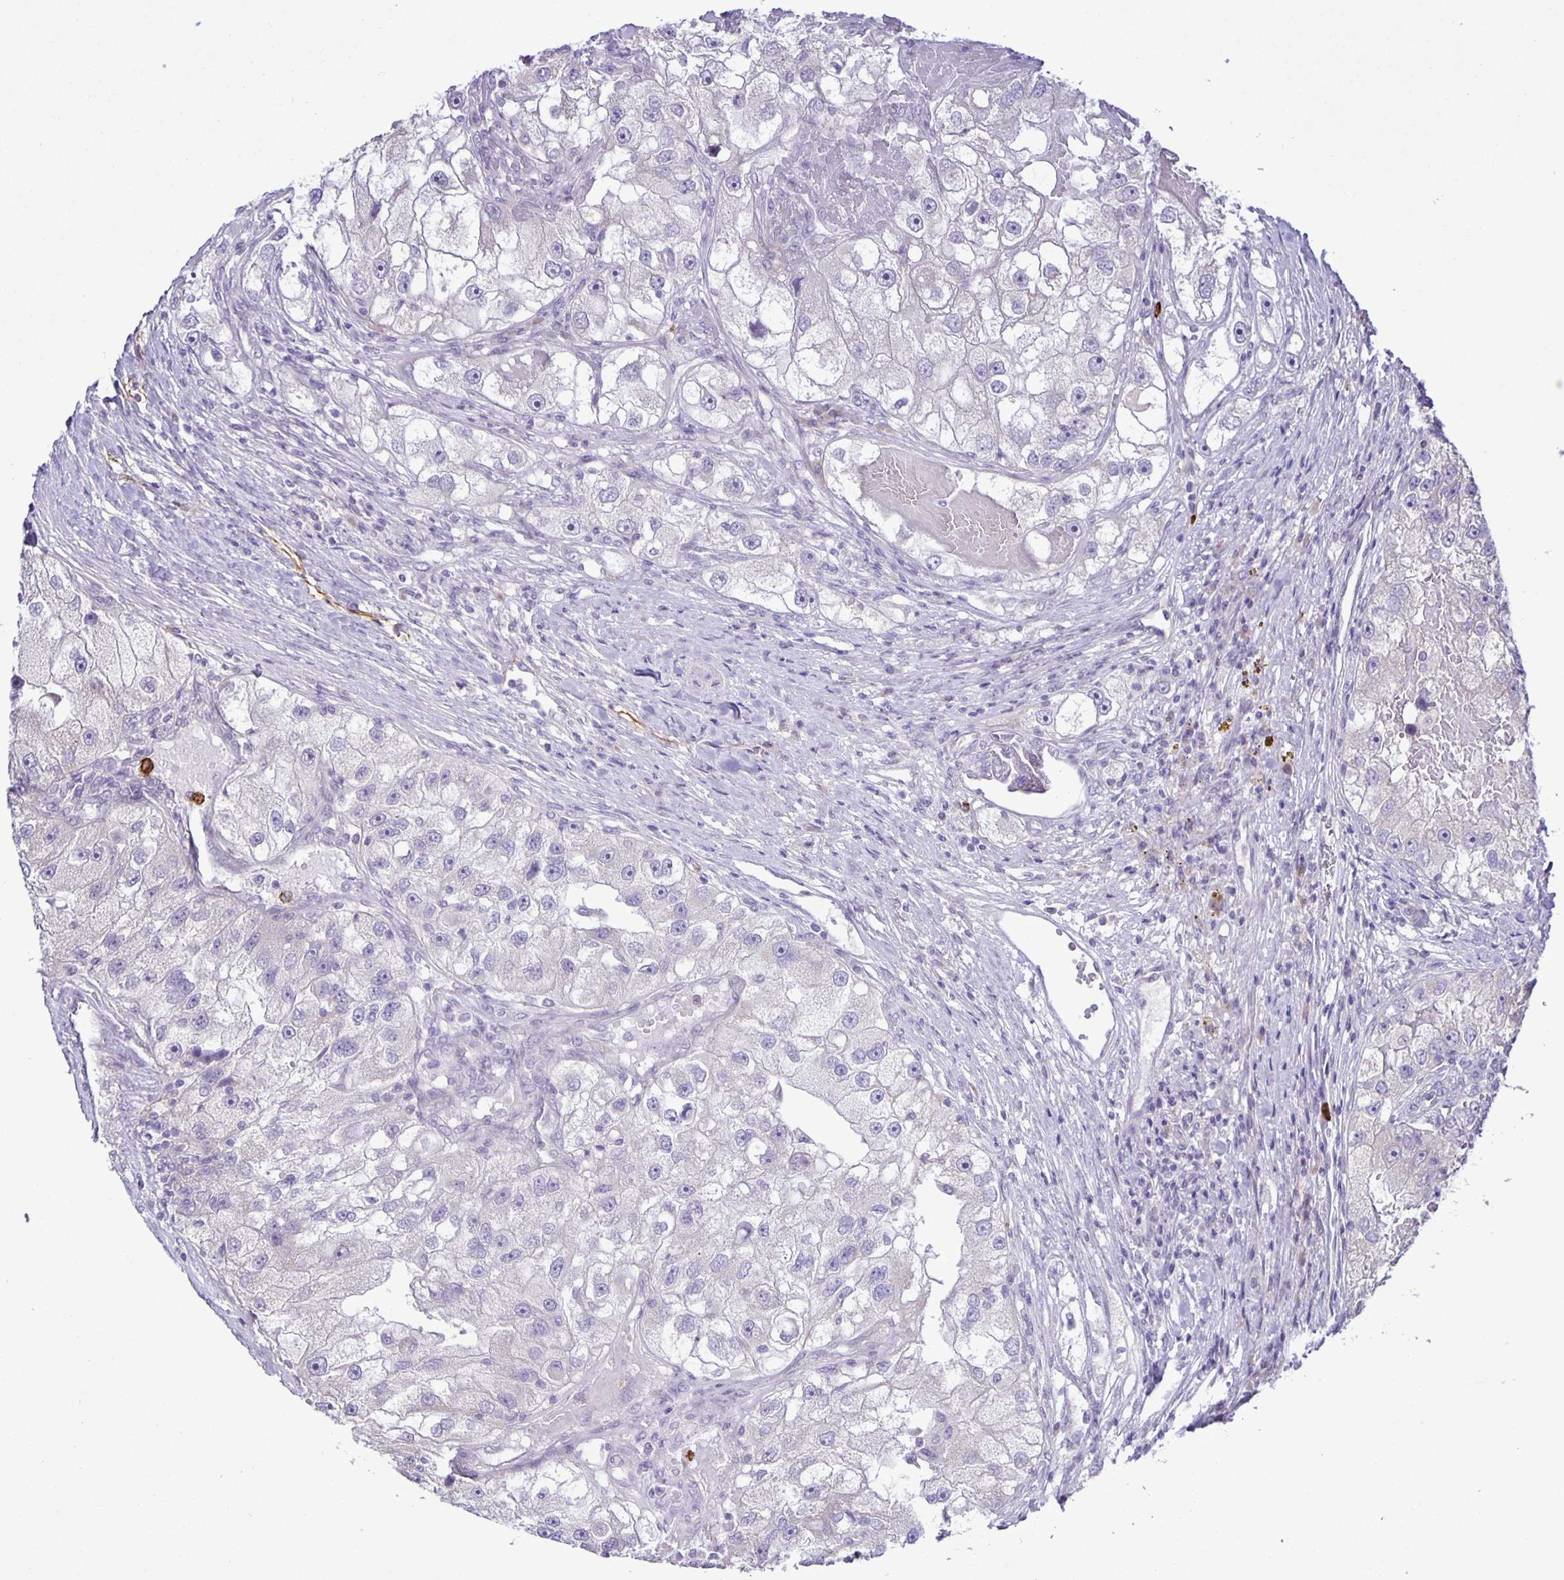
{"staining": {"intensity": "negative", "quantity": "none", "location": "none"}, "tissue": "renal cancer", "cell_type": "Tumor cells", "image_type": "cancer", "snomed": [{"axis": "morphology", "description": "Adenocarcinoma, NOS"}, {"axis": "topography", "description": "Kidney"}], "caption": "IHC photomicrograph of renal cancer stained for a protein (brown), which displays no staining in tumor cells. The staining is performed using DAB (3,3'-diaminobenzidine) brown chromogen with nuclei counter-stained in using hematoxylin.", "gene": "ADCK1", "patient": {"sex": "male", "age": 63}}